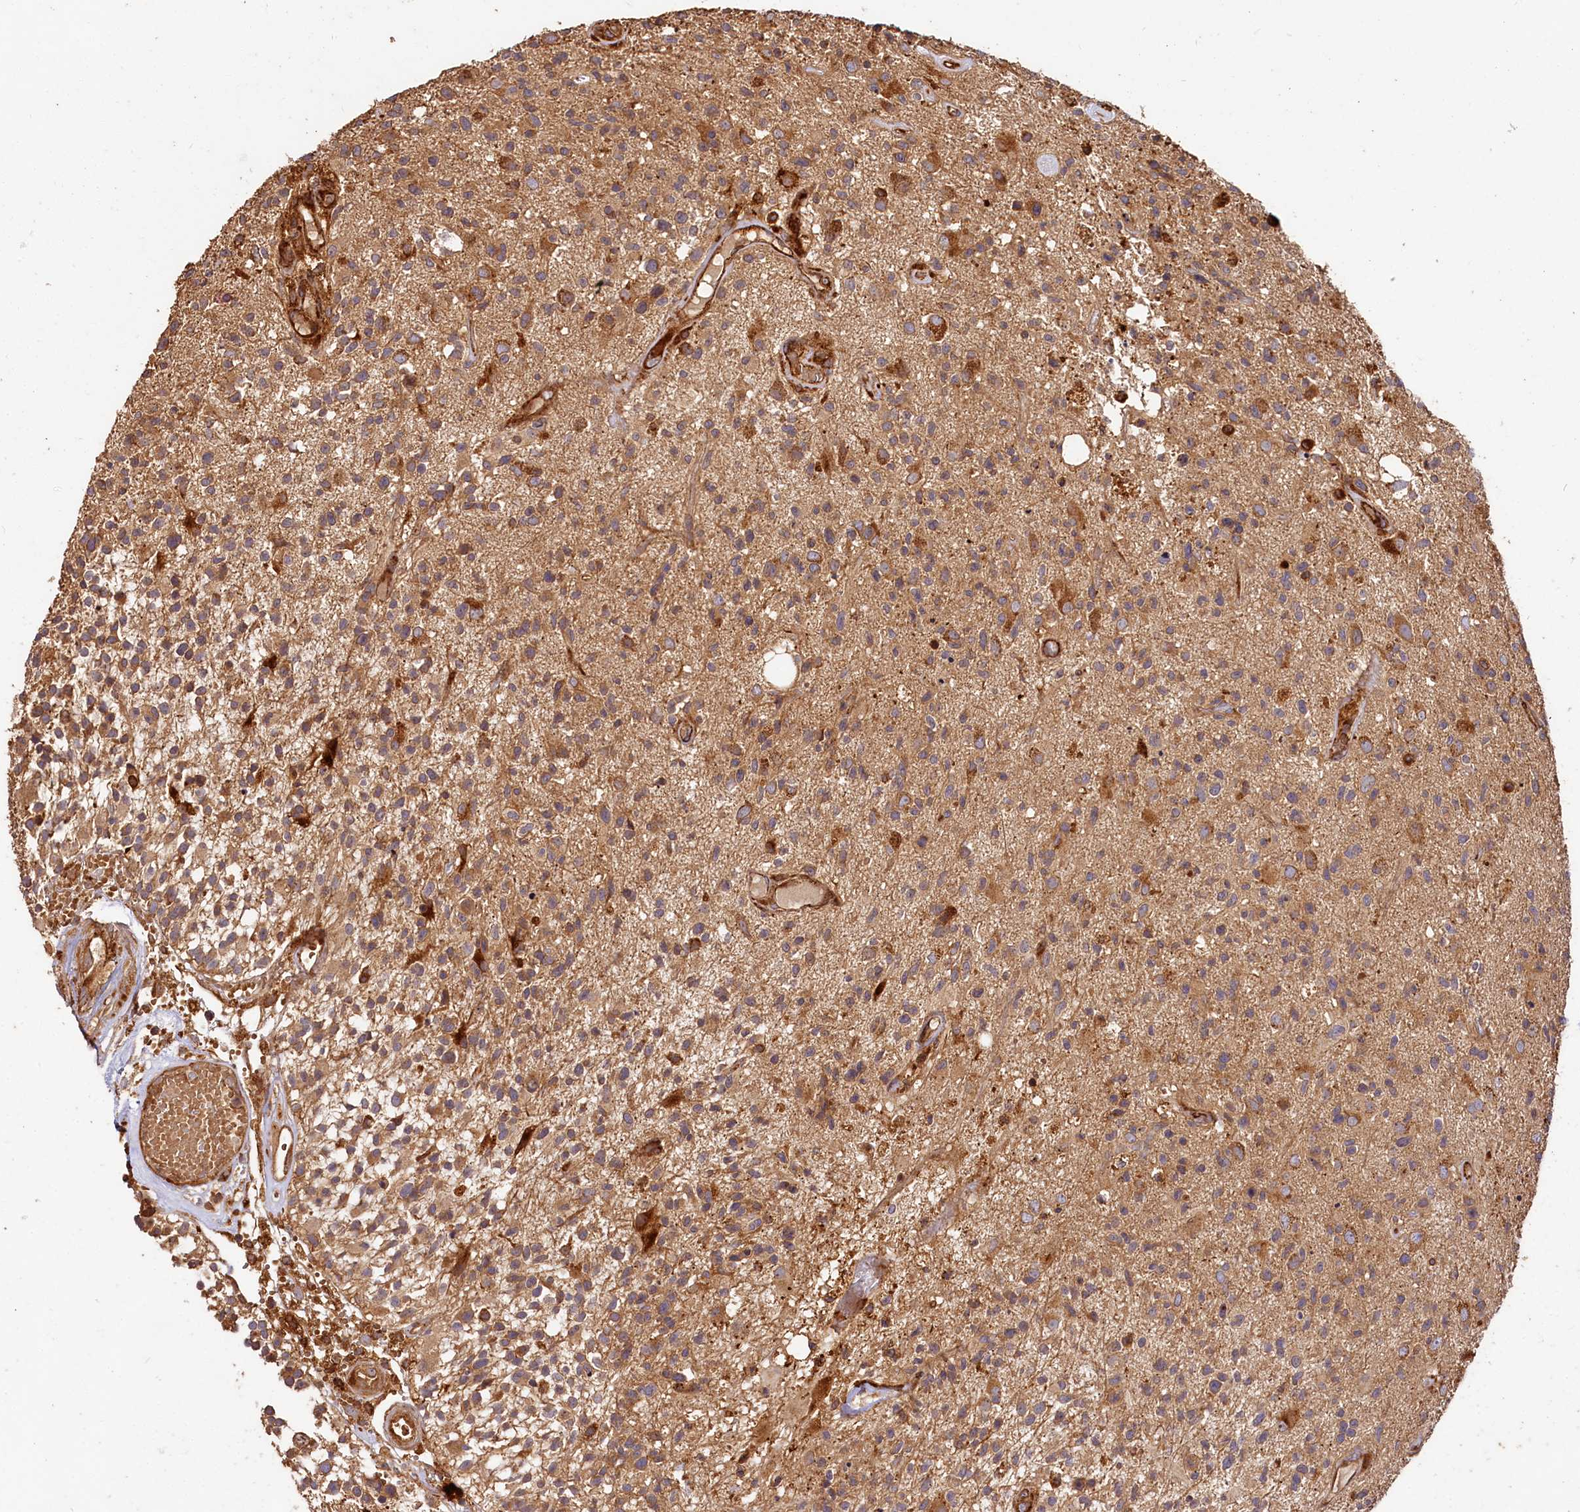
{"staining": {"intensity": "moderate", "quantity": "25%-75%", "location": "cytoplasmic/membranous"}, "tissue": "glioma", "cell_type": "Tumor cells", "image_type": "cancer", "snomed": [{"axis": "morphology", "description": "Glioma, malignant, High grade"}, {"axis": "morphology", "description": "Glioblastoma, NOS"}, {"axis": "topography", "description": "Brain"}], "caption": "A medium amount of moderate cytoplasmic/membranous expression is identified in approximately 25%-75% of tumor cells in glioma tissue.", "gene": "WDR73", "patient": {"sex": "male", "age": 60}}